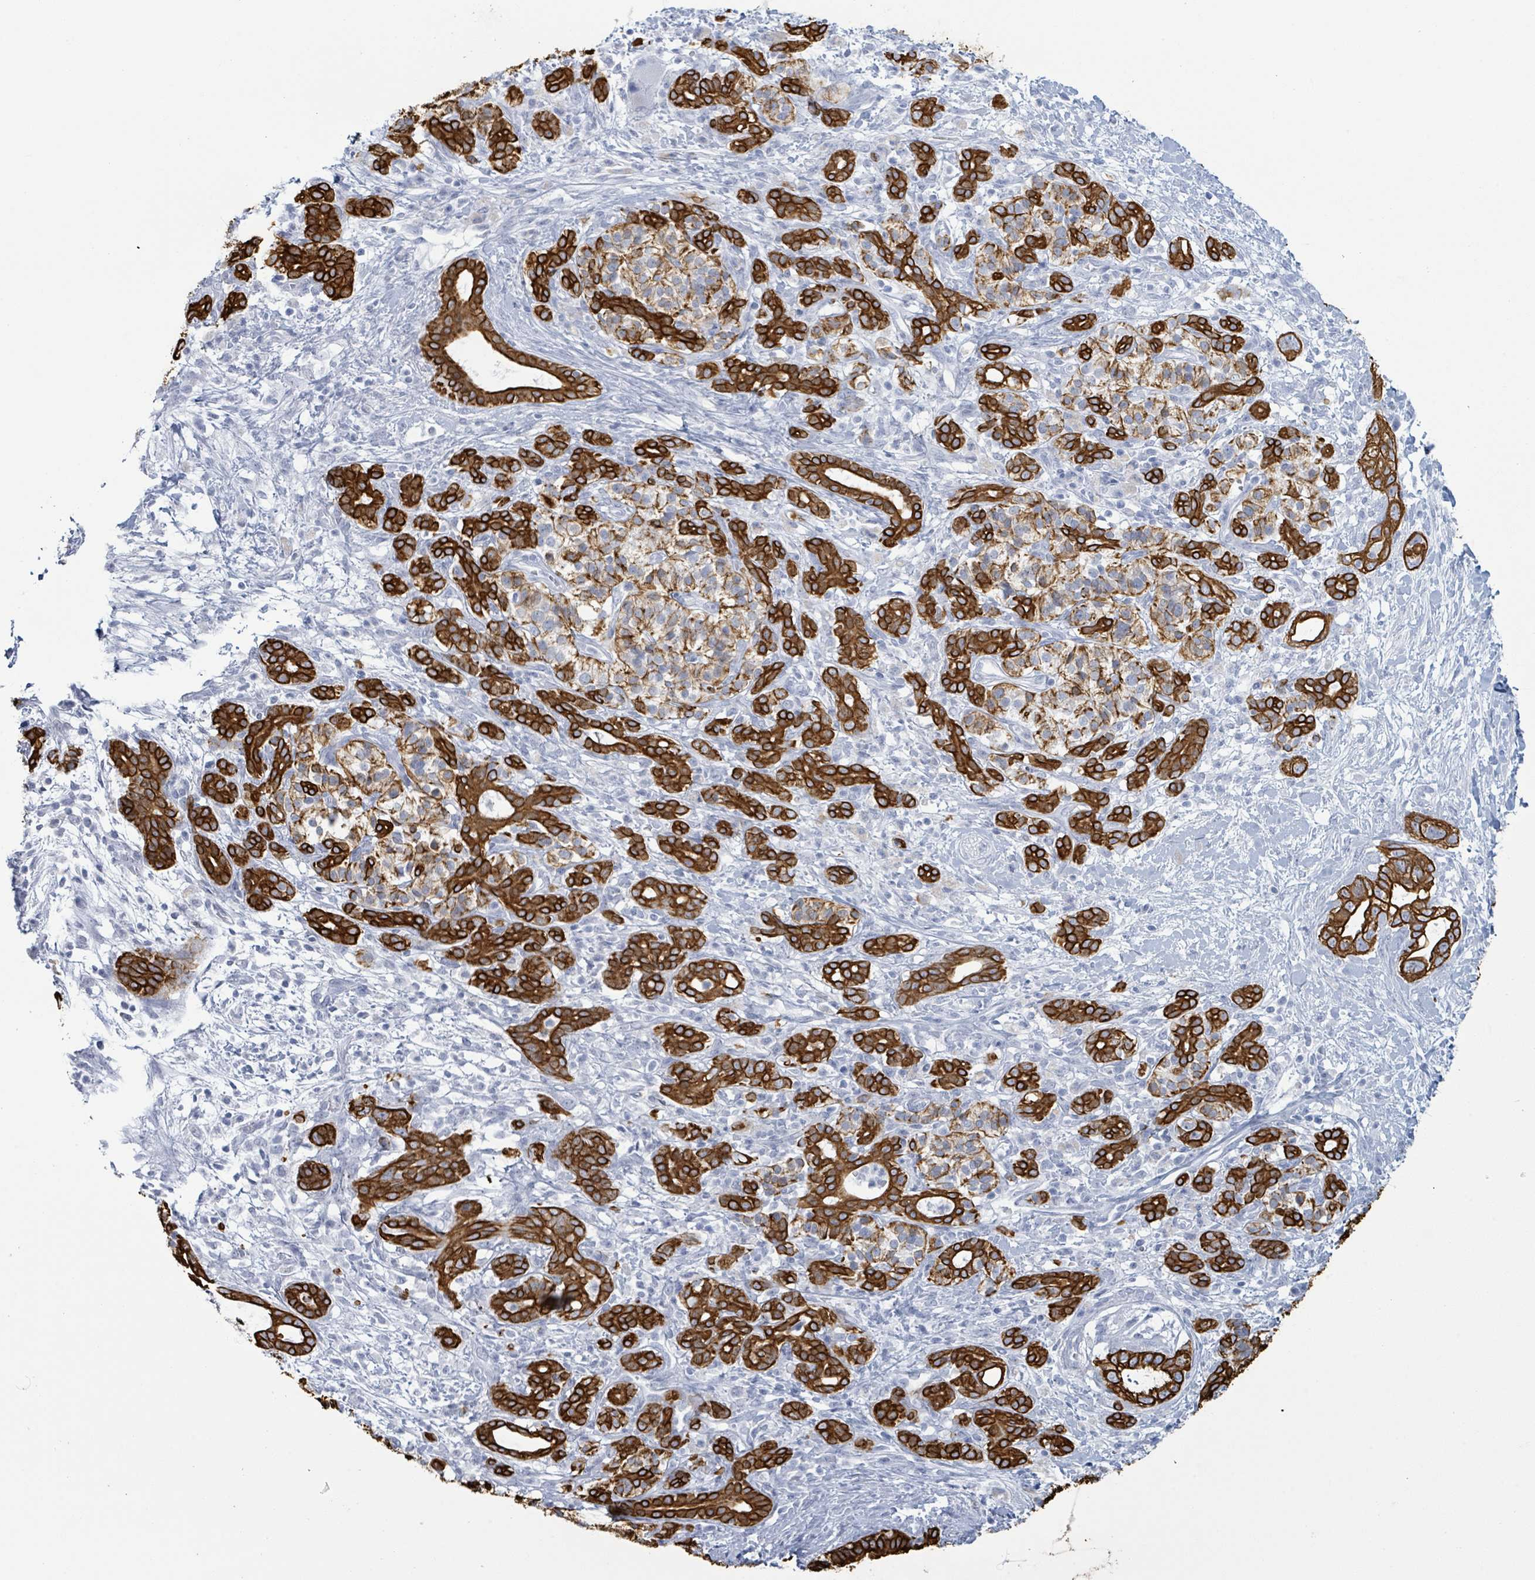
{"staining": {"intensity": "strong", "quantity": ">75%", "location": "cytoplasmic/membranous"}, "tissue": "pancreatic cancer", "cell_type": "Tumor cells", "image_type": "cancer", "snomed": [{"axis": "morphology", "description": "Adenocarcinoma, NOS"}, {"axis": "topography", "description": "Pancreas"}], "caption": "The image reveals immunohistochemical staining of adenocarcinoma (pancreatic). There is strong cytoplasmic/membranous staining is identified in about >75% of tumor cells.", "gene": "KRT8", "patient": {"sex": "male", "age": 44}}